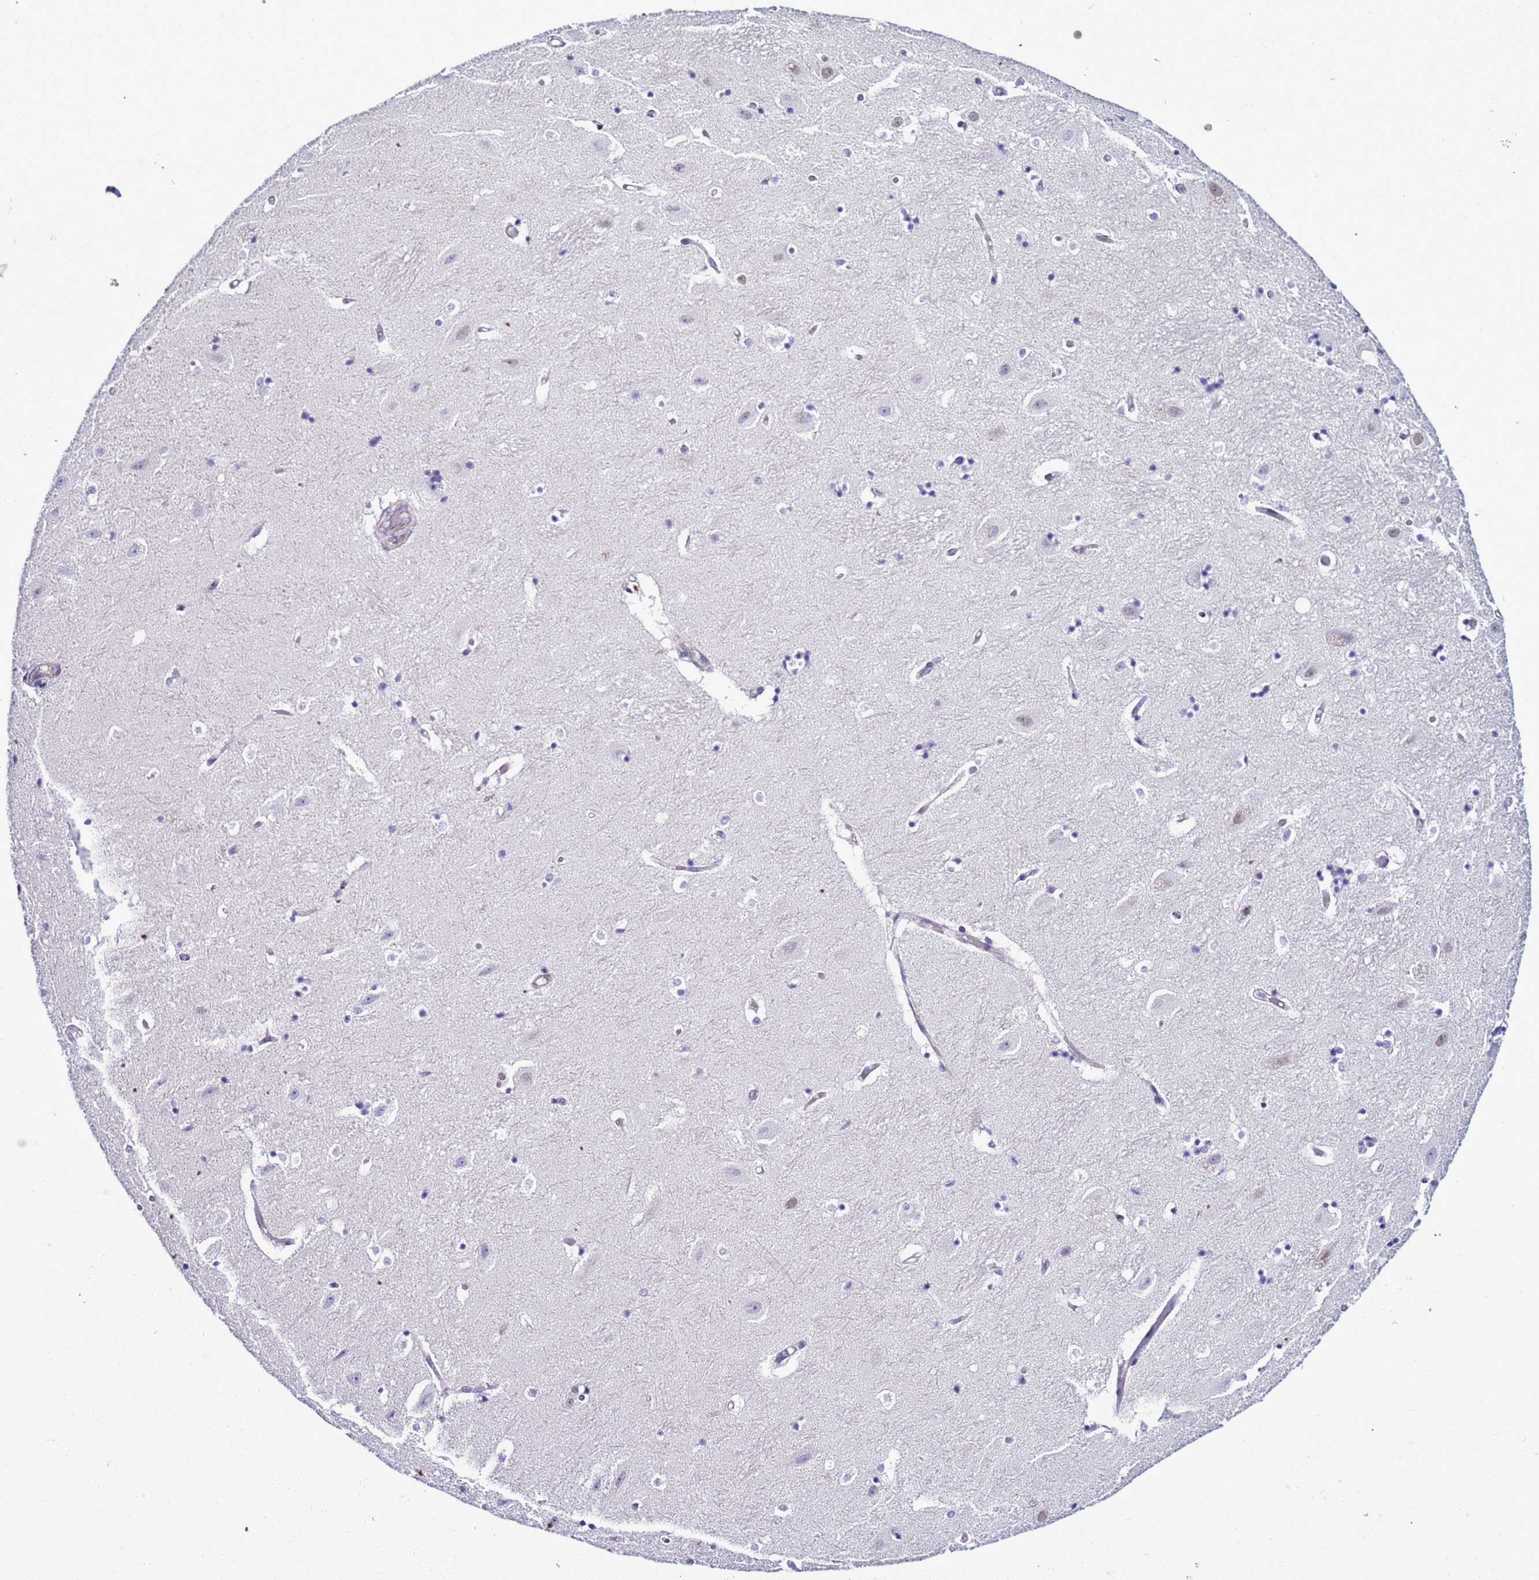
{"staining": {"intensity": "negative", "quantity": "none", "location": "none"}, "tissue": "hippocampus", "cell_type": "Glial cells", "image_type": "normal", "snomed": [{"axis": "morphology", "description": "Normal tissue, NOS"}, {"axis": "topography", "description": "Hippocampus"}], "caption": "High power microscopy micrograph of an IHC photomicrograph of unremarkable hippocampus, revealing no significant positivity in glial cells. The staining was performed using DAB (3,3'-diaminobenzidine) to visualize the protein expression in brown, while the nuclei were stained in blue with hematoxylin (Magnification: 20x).", "gene": "LRRC10B", "patient": {"sex": "female", "age": 52}}